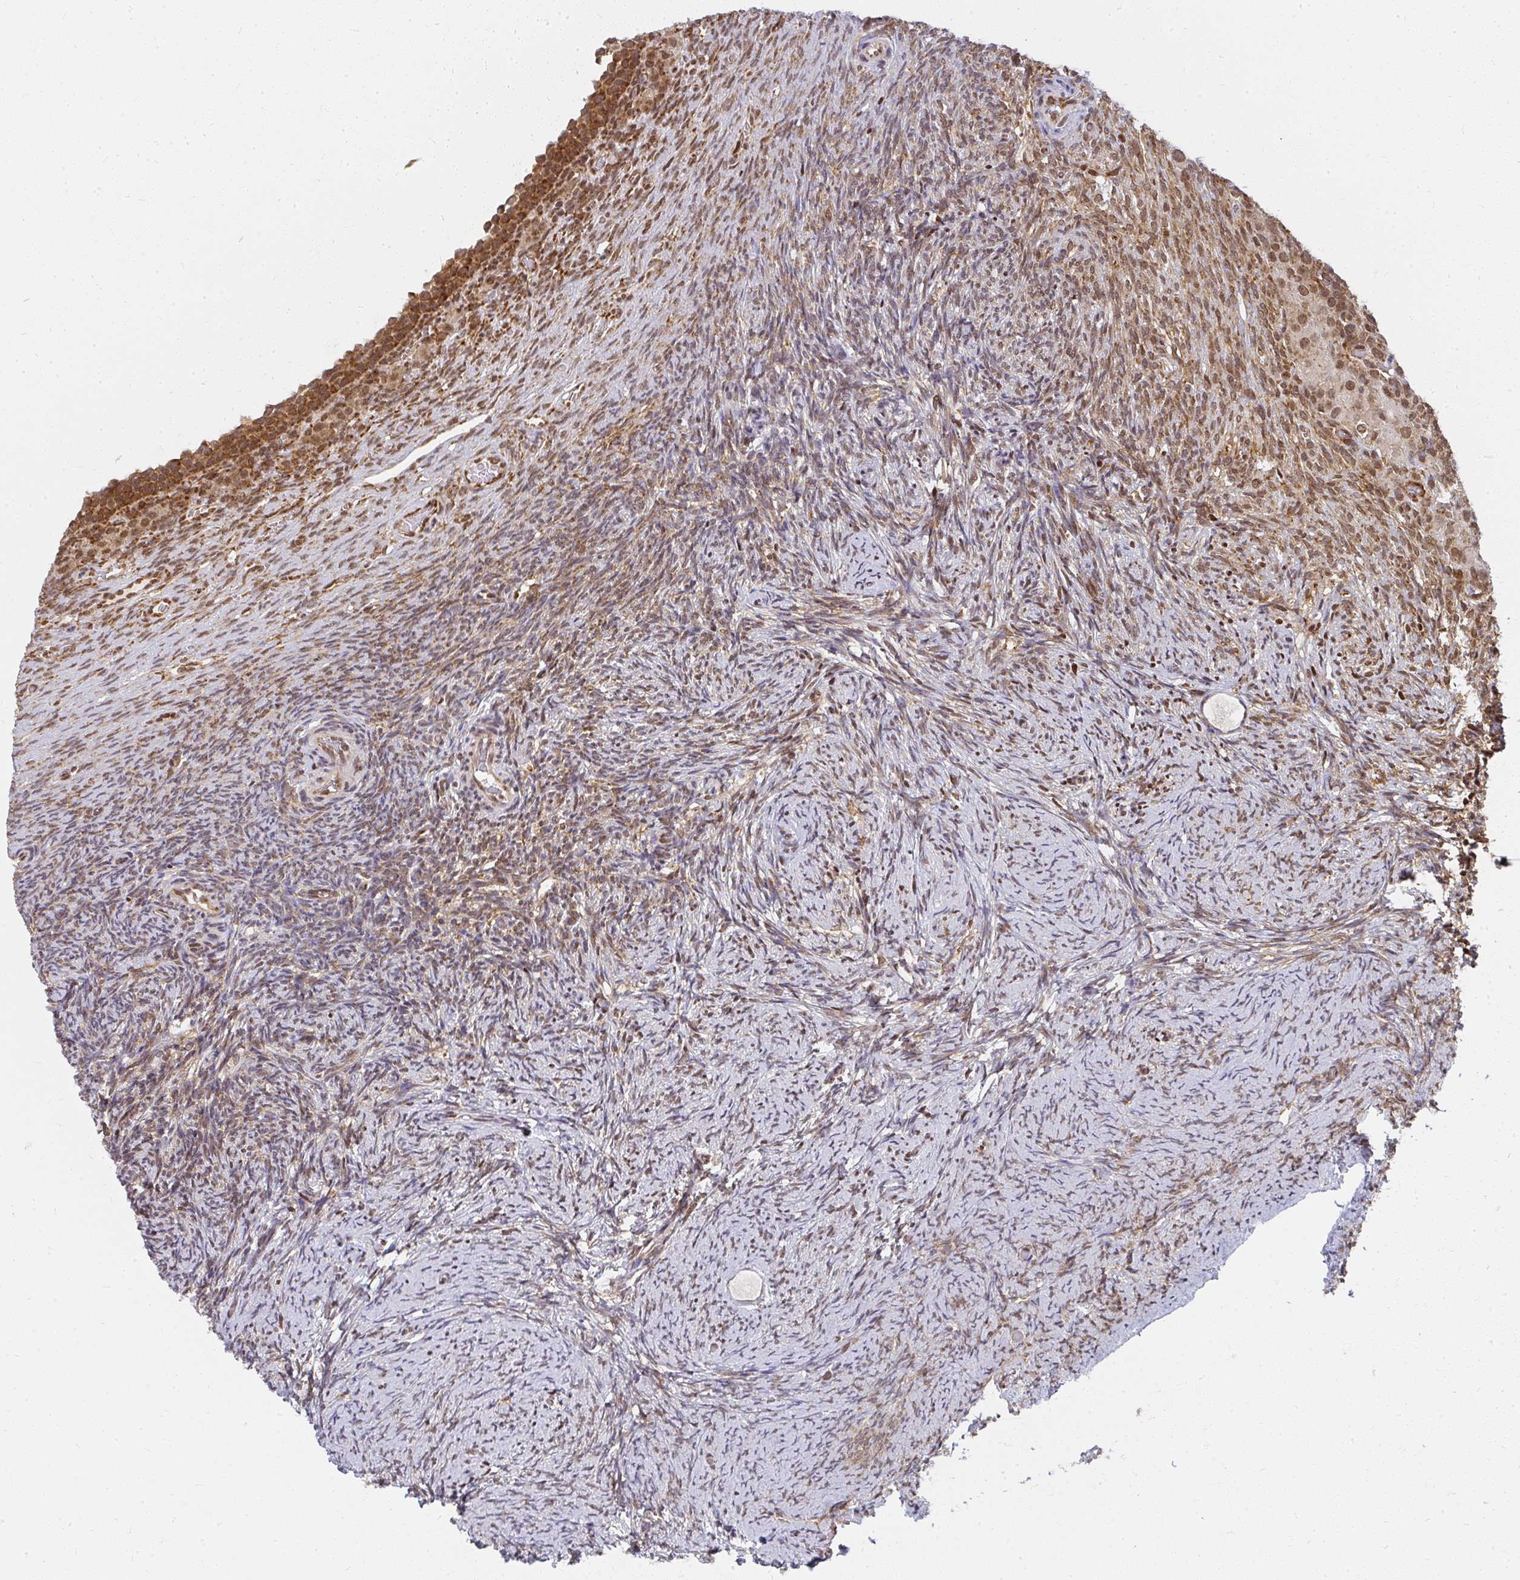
{"staining": {"intensity": "strong", "quantity": ">75%", "location": "cytoplasmic/membranous"}, "tissue": "ovary", "cell_type": "Follicle cells", "image_type": "normal", "snomed": [{"axis": "morphology", "description": "Normal tissue, NOS"}, {"axis": "topography", "description": "Ovary"}], "caption": "Protein staining shows strong cytoplasmic/membranous positivity in about >75% of follicle cells in unremarkable ovary.", "gene": "SYNCRIP", "patient": {"sex": "female", "age": 34}}